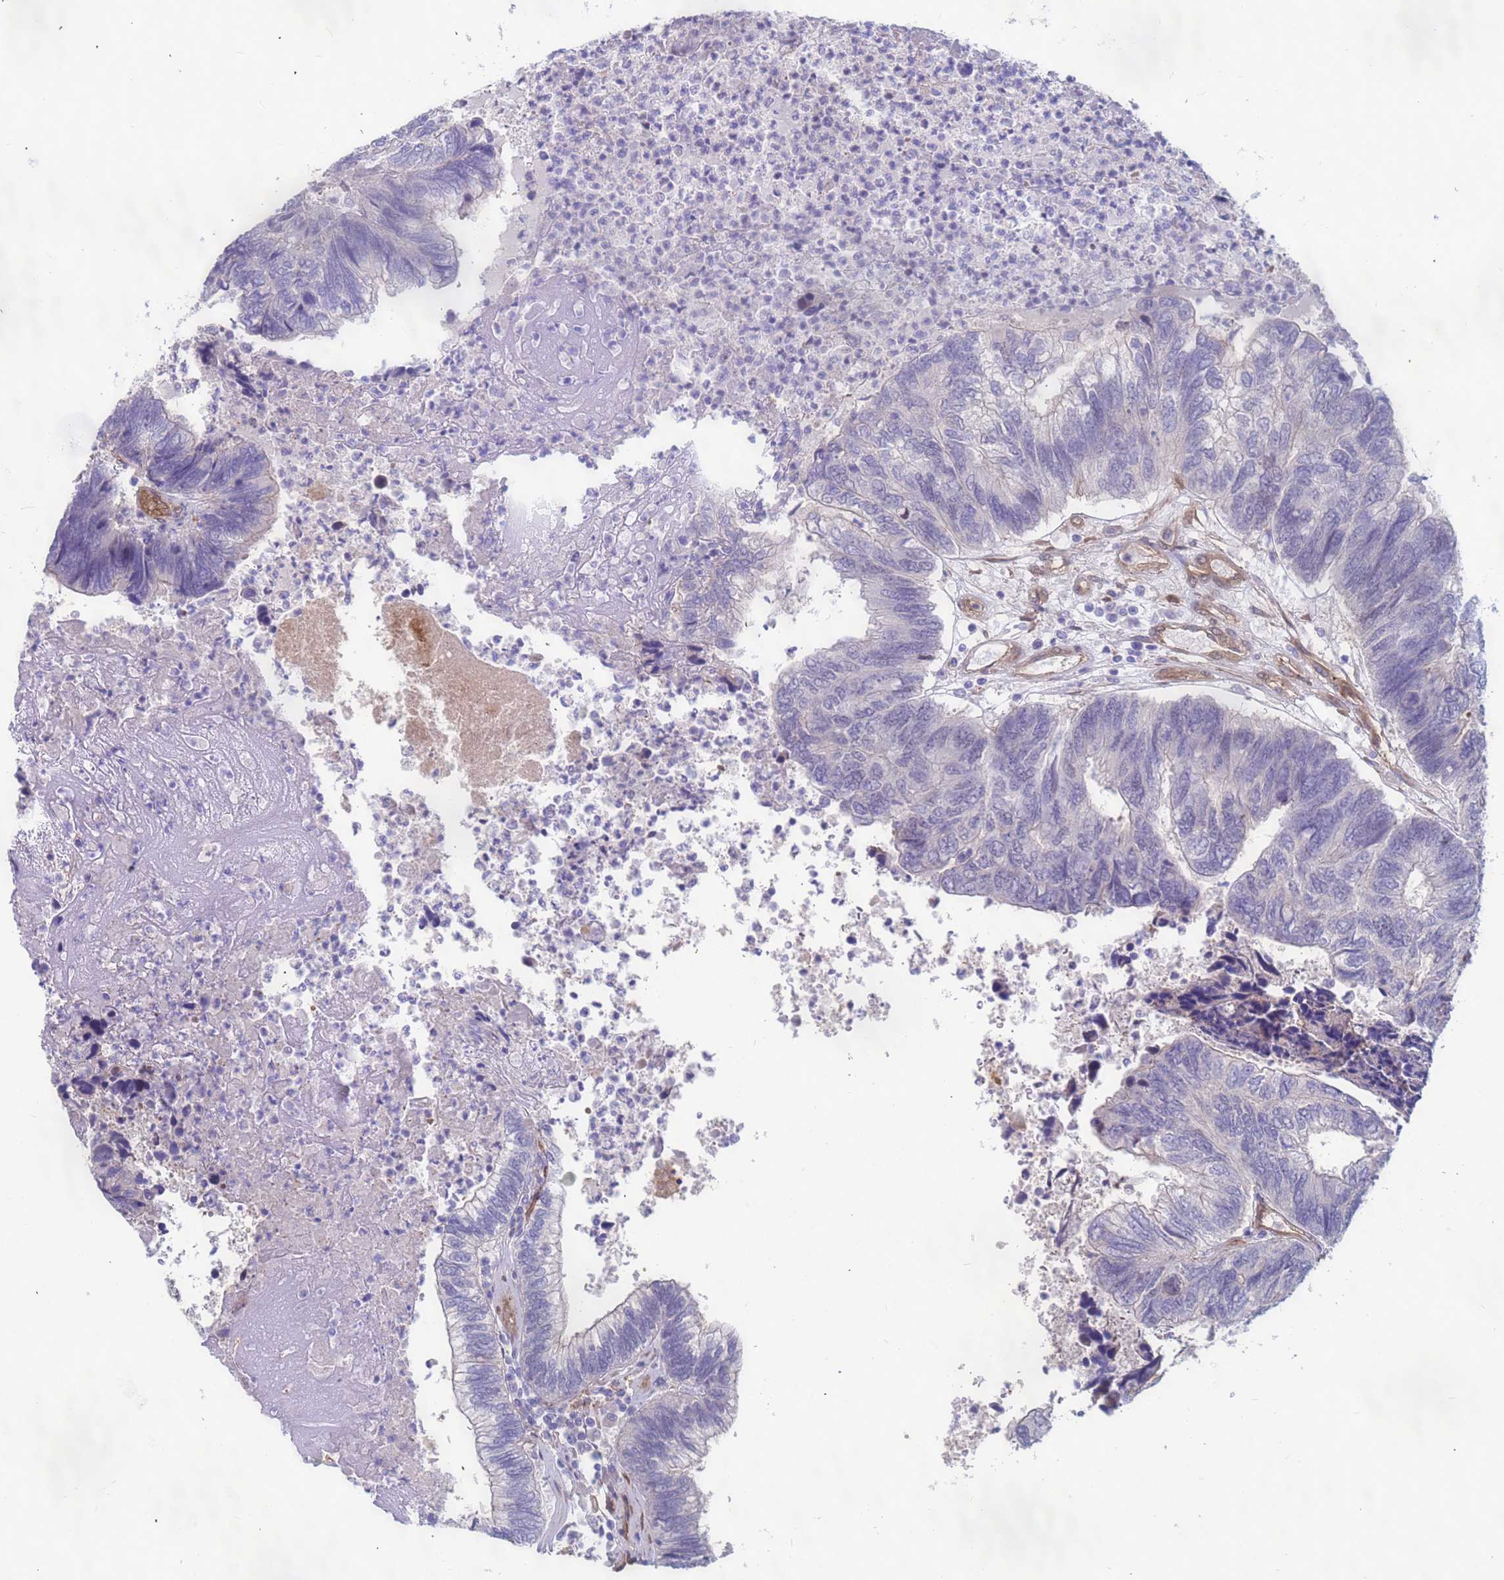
{"staining": {"intensity": "negative", "quantity": "none", "location": "none"}, "tissue": "colorectal cancer", "cell_type": "Tumor cells", "image_type": "cancer", "snomed": [{"axis": "morphology", "description": "Adenocarcinoma, NOS"}, {"axis": "topography", "description": "Colon"}], "caption": "Image shows no protein positivity in tumor cells of colorectal cancer tissue. (Stains: DAB IHC with hematoxylin counter stain, Microscopy: brightfield microscopy at high magnification).", "gene": "EHD2", "patient": {"sex": "female", "age": 67}}